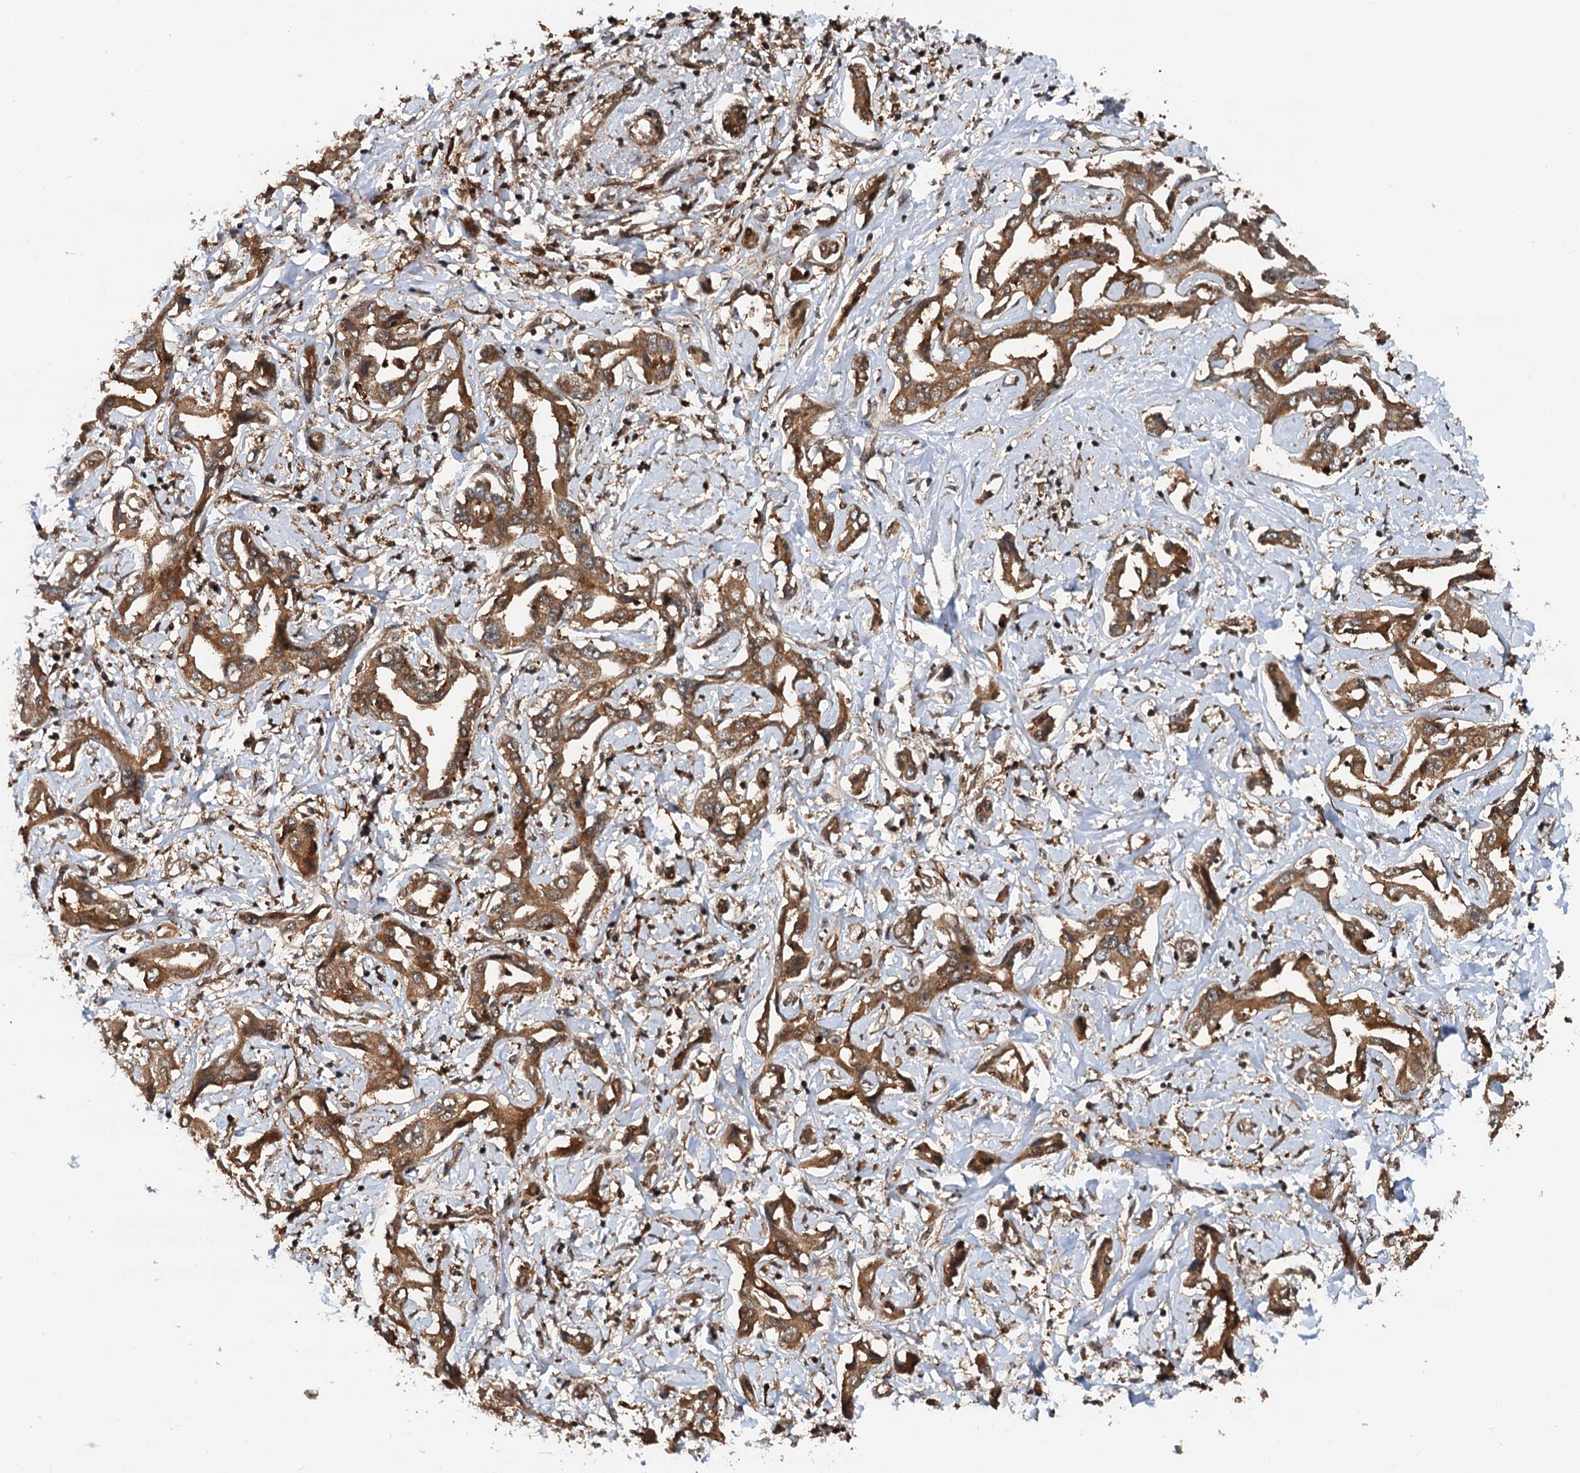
{"staining": {"intensity": "moderate", "quantity": ">75%", "location": "cytoplasmic/membranous"}, "tissue": "liver cancer", "cell_type": "Tumor cells", "image_type": "cancer", "snomed": [{"axis": "morphology", "description": "Cholangiocarcinoma"}, {"axis": "topography", "description": "Liver"}], "caption": "An immunohistochemistry photomicrograph of neoplastic tissue is shown. Protein staining in brown highlights moderate cytoplasmic/membranous positivity in liver cholangiocarcinoma within tumor cells. (DAB (3,3'-diaminobenzidine) IHC, brown staining for protein, blue staining for nuclei).", "gene": "STUB1", "patient": {"sex": "male", "age": 59}}